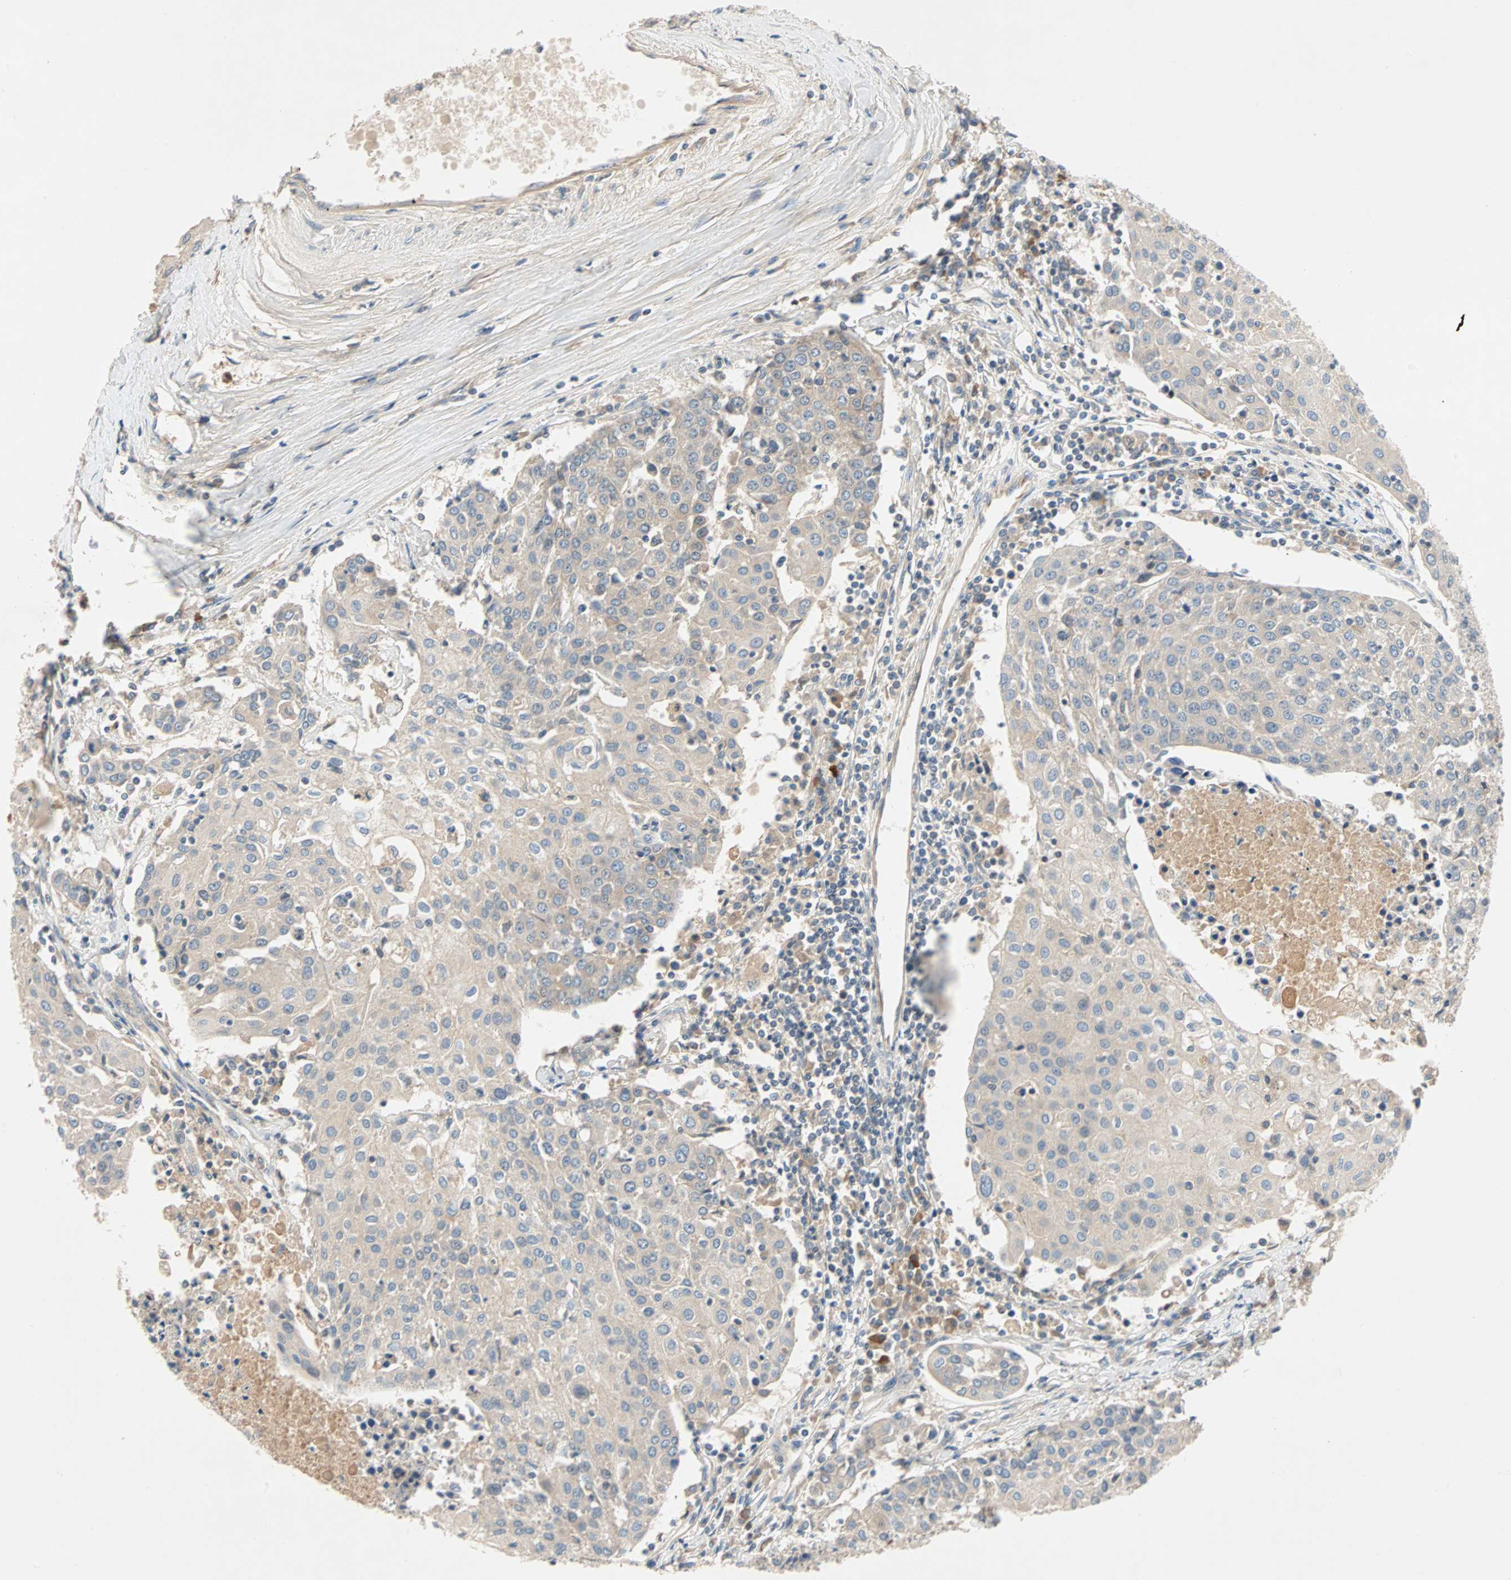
{"staining": {"intensity": "negative", "quantity": "none", "location": "none"}, "tissue": "urothelial cancer", "cell_type": "Tumor cells", "image_type": "cancer", "snomed": [{"axis": "morphology", "description": "Urothelial carcinoma, High grade"}, {"axis": "topography", "description": "Urinary bladder"}], "caption": "Tumor cells are negative for protein expression in human urothelial cancer.", "gene": "MAP4K1", "patient": {"sex": "female", "age": 85}}